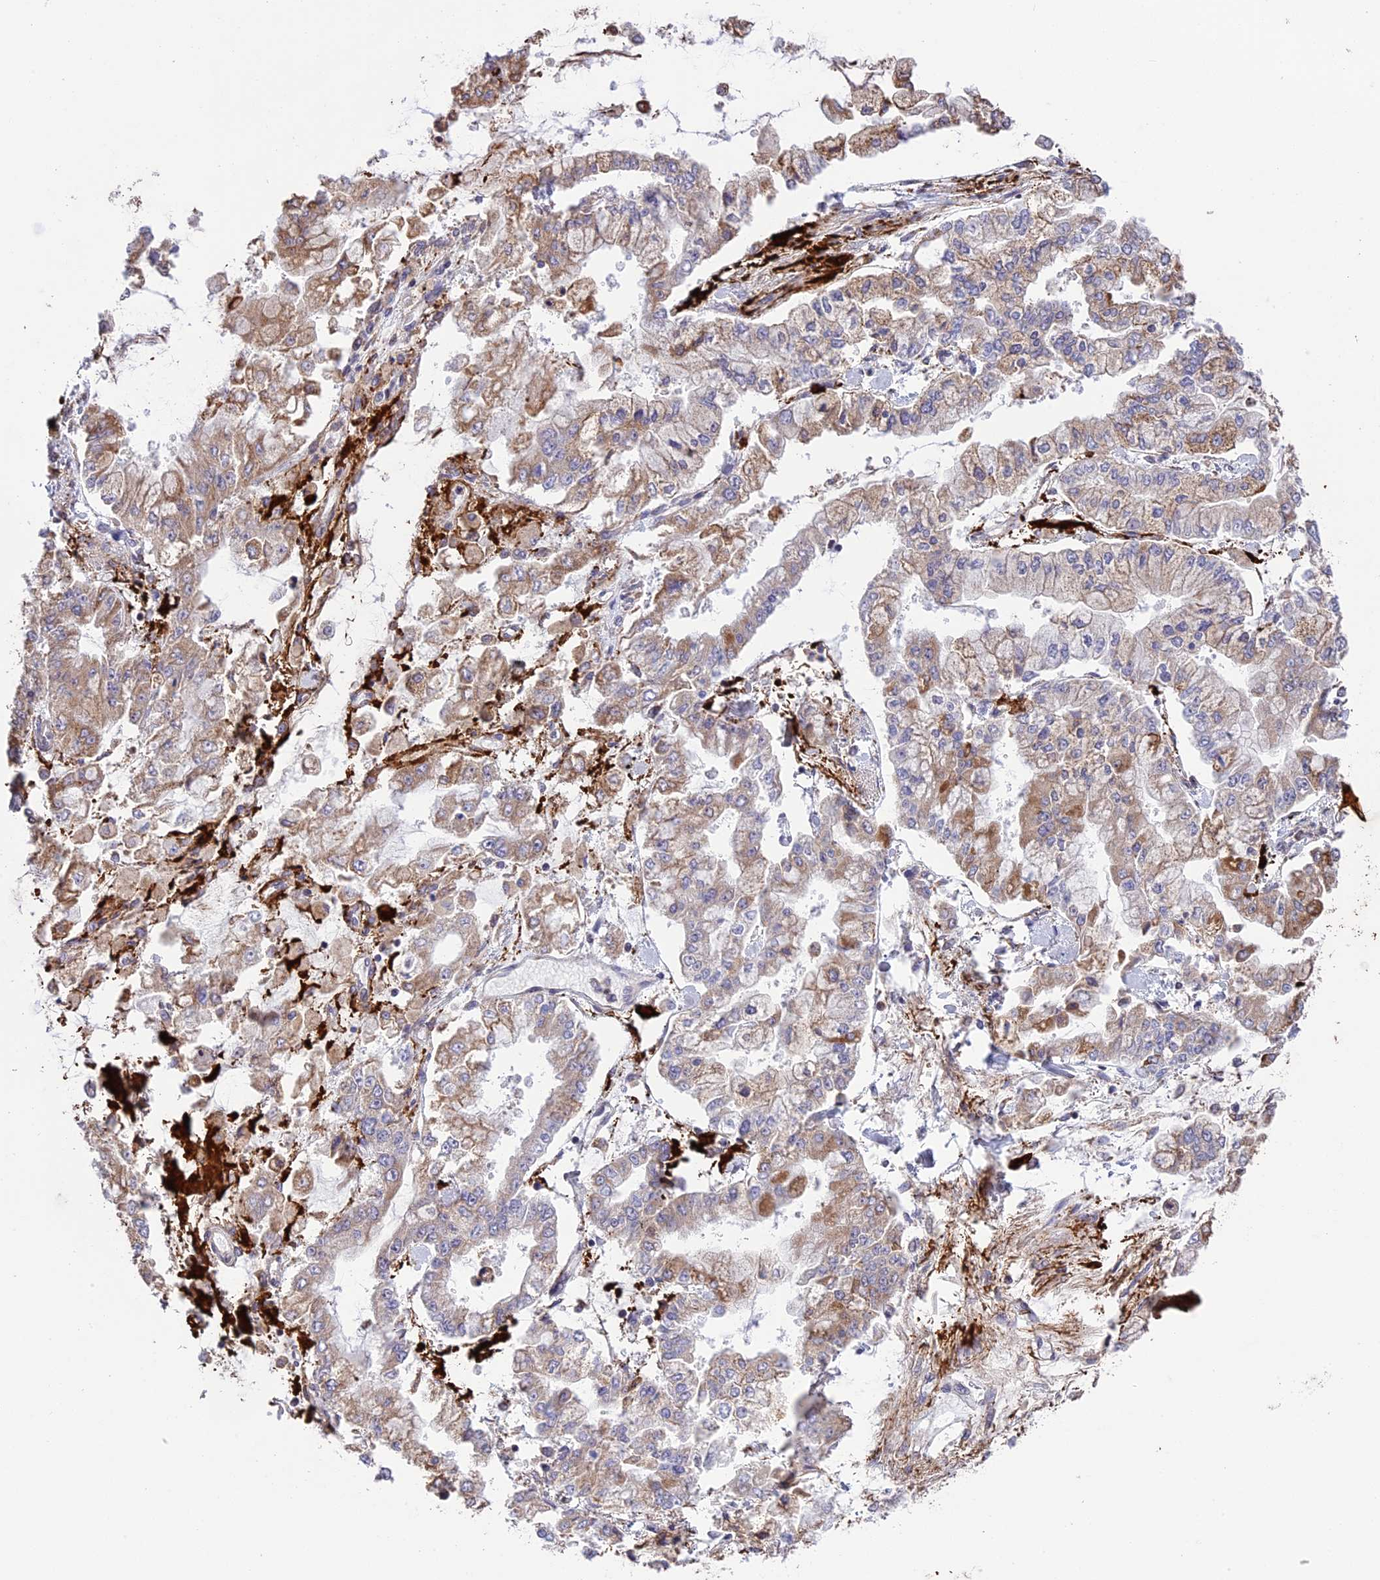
{"staining": {"intensity": "weak", "quantity": ">75%", "location": "cytoplasmic/membranous"}, "tissue": "stomach cancer", "cell_type": "Tumor cells", "image_type": "cancer", "snomed": [{"axis": "morphology", "description": "Normal tissue, NOS"}, {"axis": "morphology", "description": "Adenocarcinoma, NOS"}, {"axis": "topography", "description": "Stomach, upper"}, {"axis": "topography", "description": "Stomach"}], "caption": "High-power microscopy captured an IHC image of stomach cancer (adenocarcinoma), revealing weak cytoplasmic/membranous staining in approximately >75% of tumor cells.", "gene": "DMRTA2", "patient": {"sex": "male", "age": 76}}